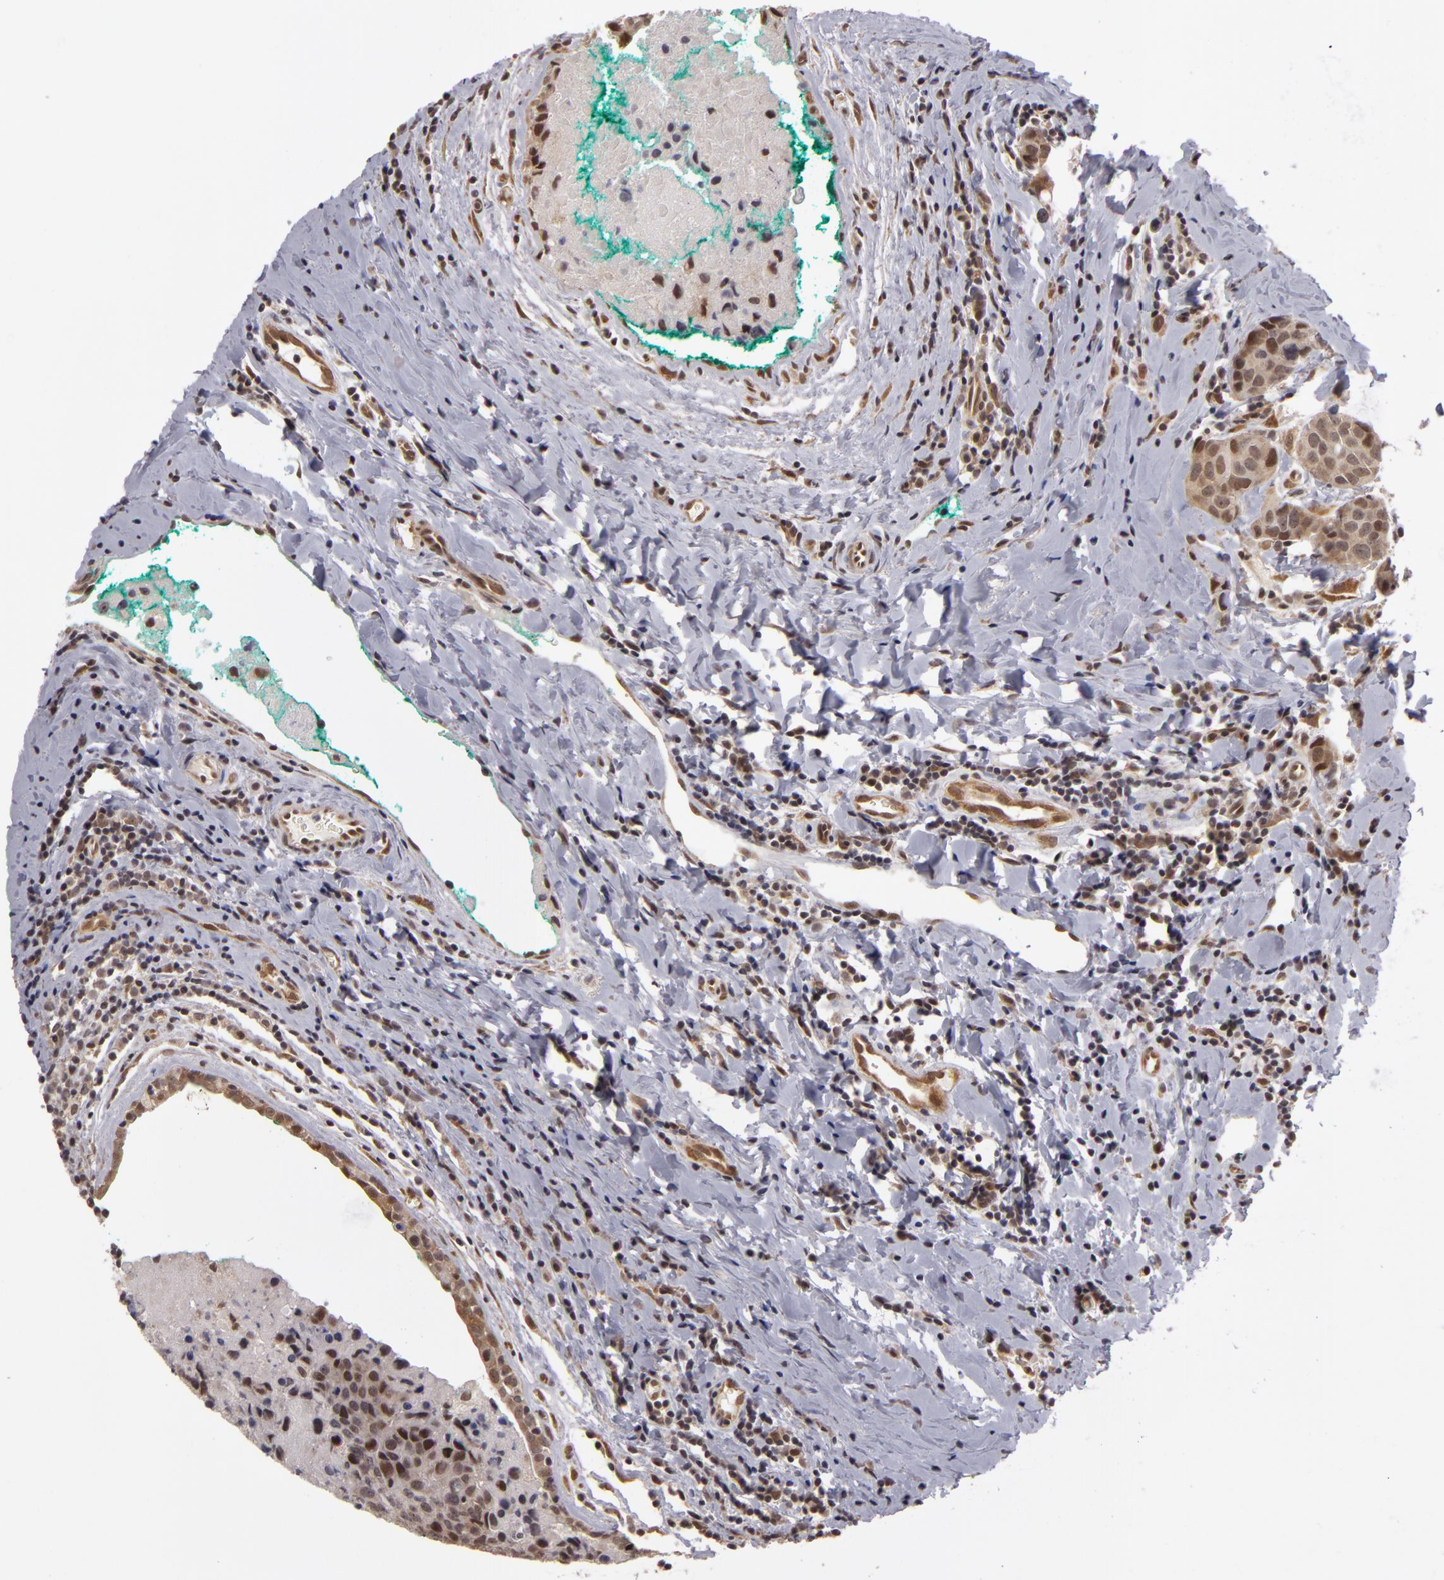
{"staining": {"intensity": "weak", "quantity": "<25%", "location": "nuclear"}, "tissue": "breast cancer", "cell_type": "Tumor cells", "image_type": "cancer", "snomed": [{"axis": "morphology", "description": "Duct carcinoma"}, {"axis": "topography", "description": "Breast"}], "caption": "Human breast invasive ductal carcinoma stained for a protein using immunohistochemistry (IHC) demonstrates no positivity in tumor cells.", "gene": "ZNF133", "patient": {"sex": "female", "age": 24}}